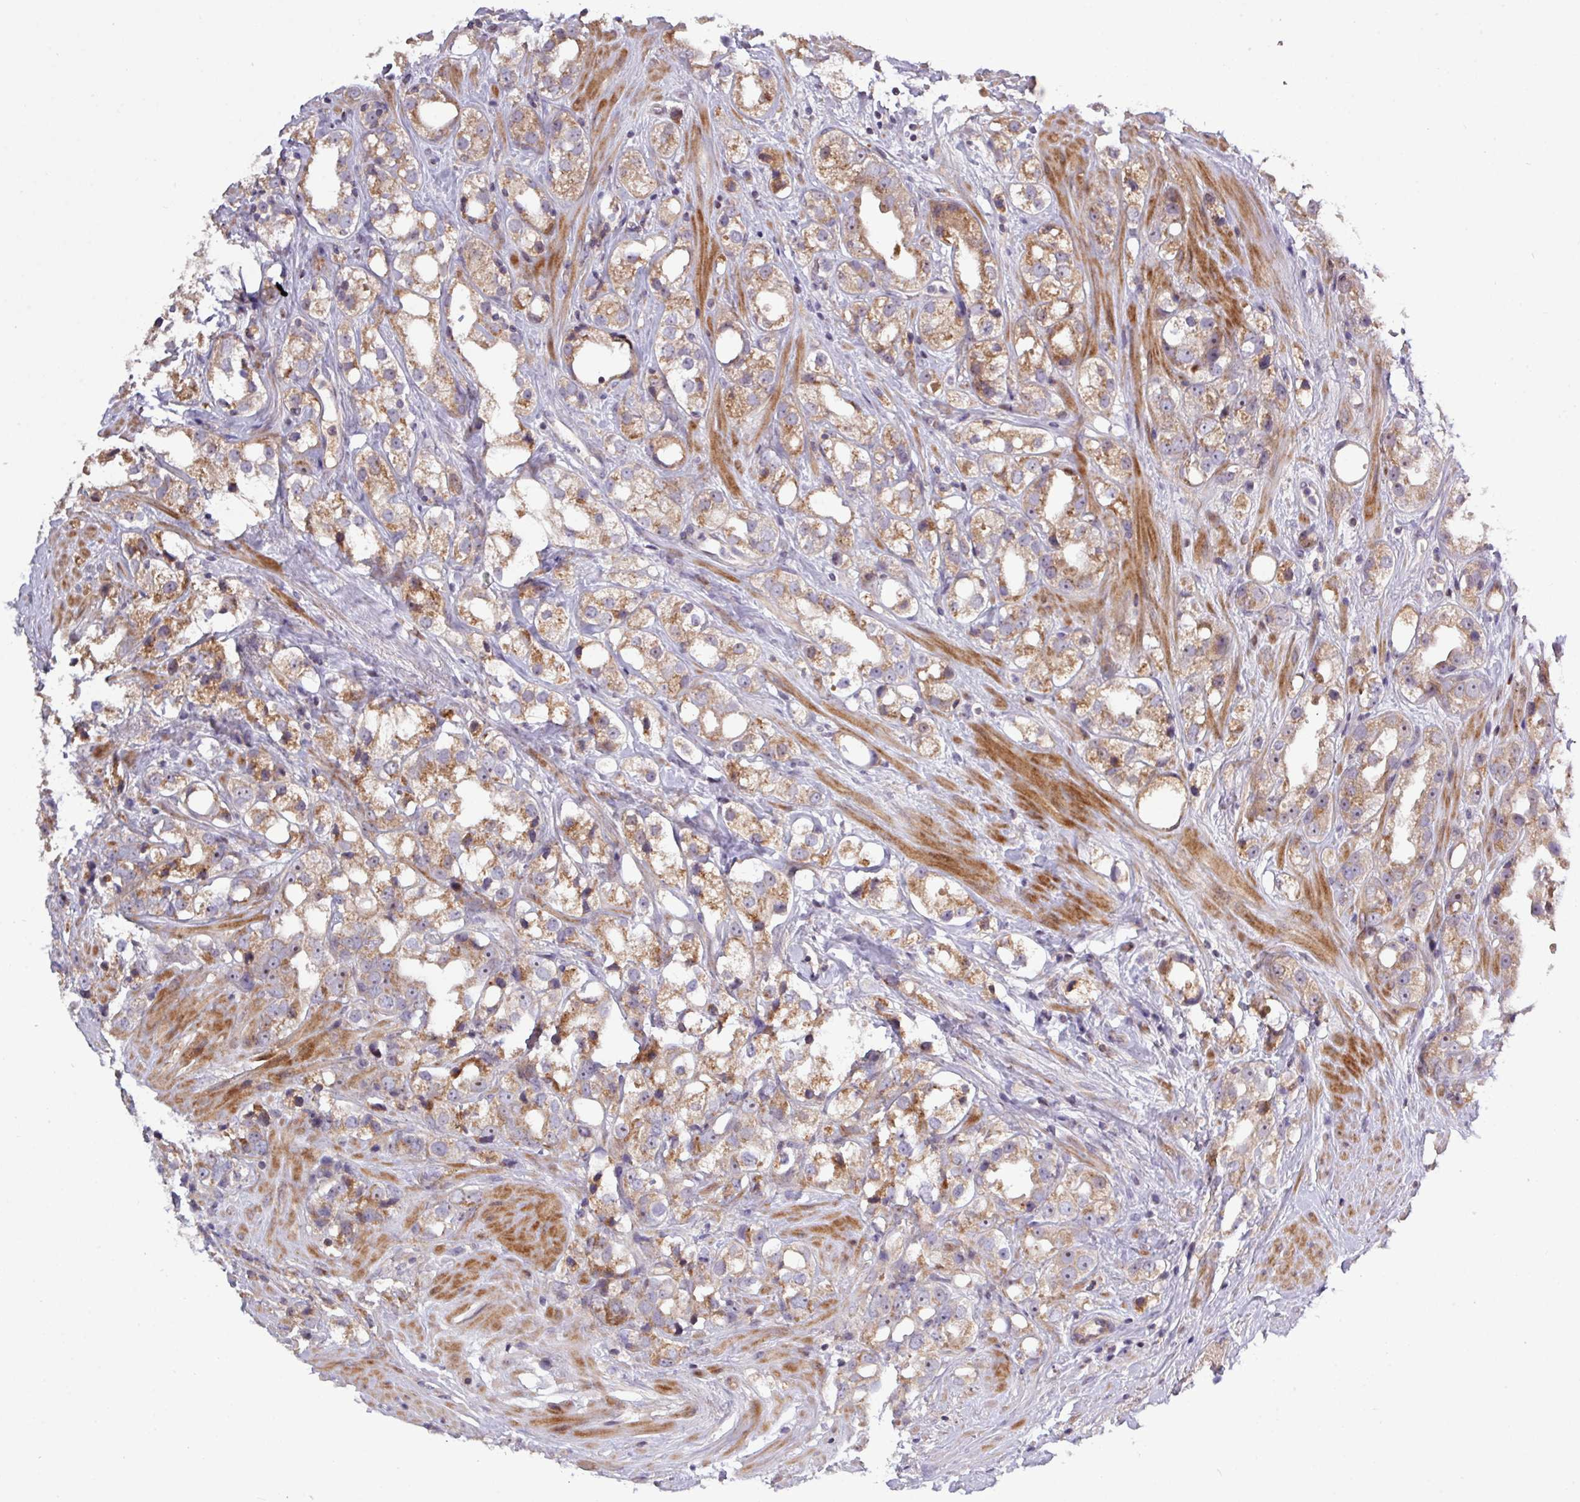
{"staining": {"intensity": "moderate", "quantity": ">75%", "location": "cytoplasmic/membranous"}, "tissue": "prostate cancer", "cell_type": "Tumor cells", "image_type": "cancer", "snomed": [{"axis": "morphology", "description": "Adenocarcinoma, NOS"}, {"axis": "topography", "description": "Prostate"}], "caption": "Immunohistochemistry (IHC) histopathology image of human prostate cancer (adenocarcinoma) stained for a protein (brown), which demonstrates medium levels of moderate cytoplasmic/membranous staining in about >75% of tumor cells.", "gene": "TNFSF12", "patient": {"sex": "male", "age": 79}}